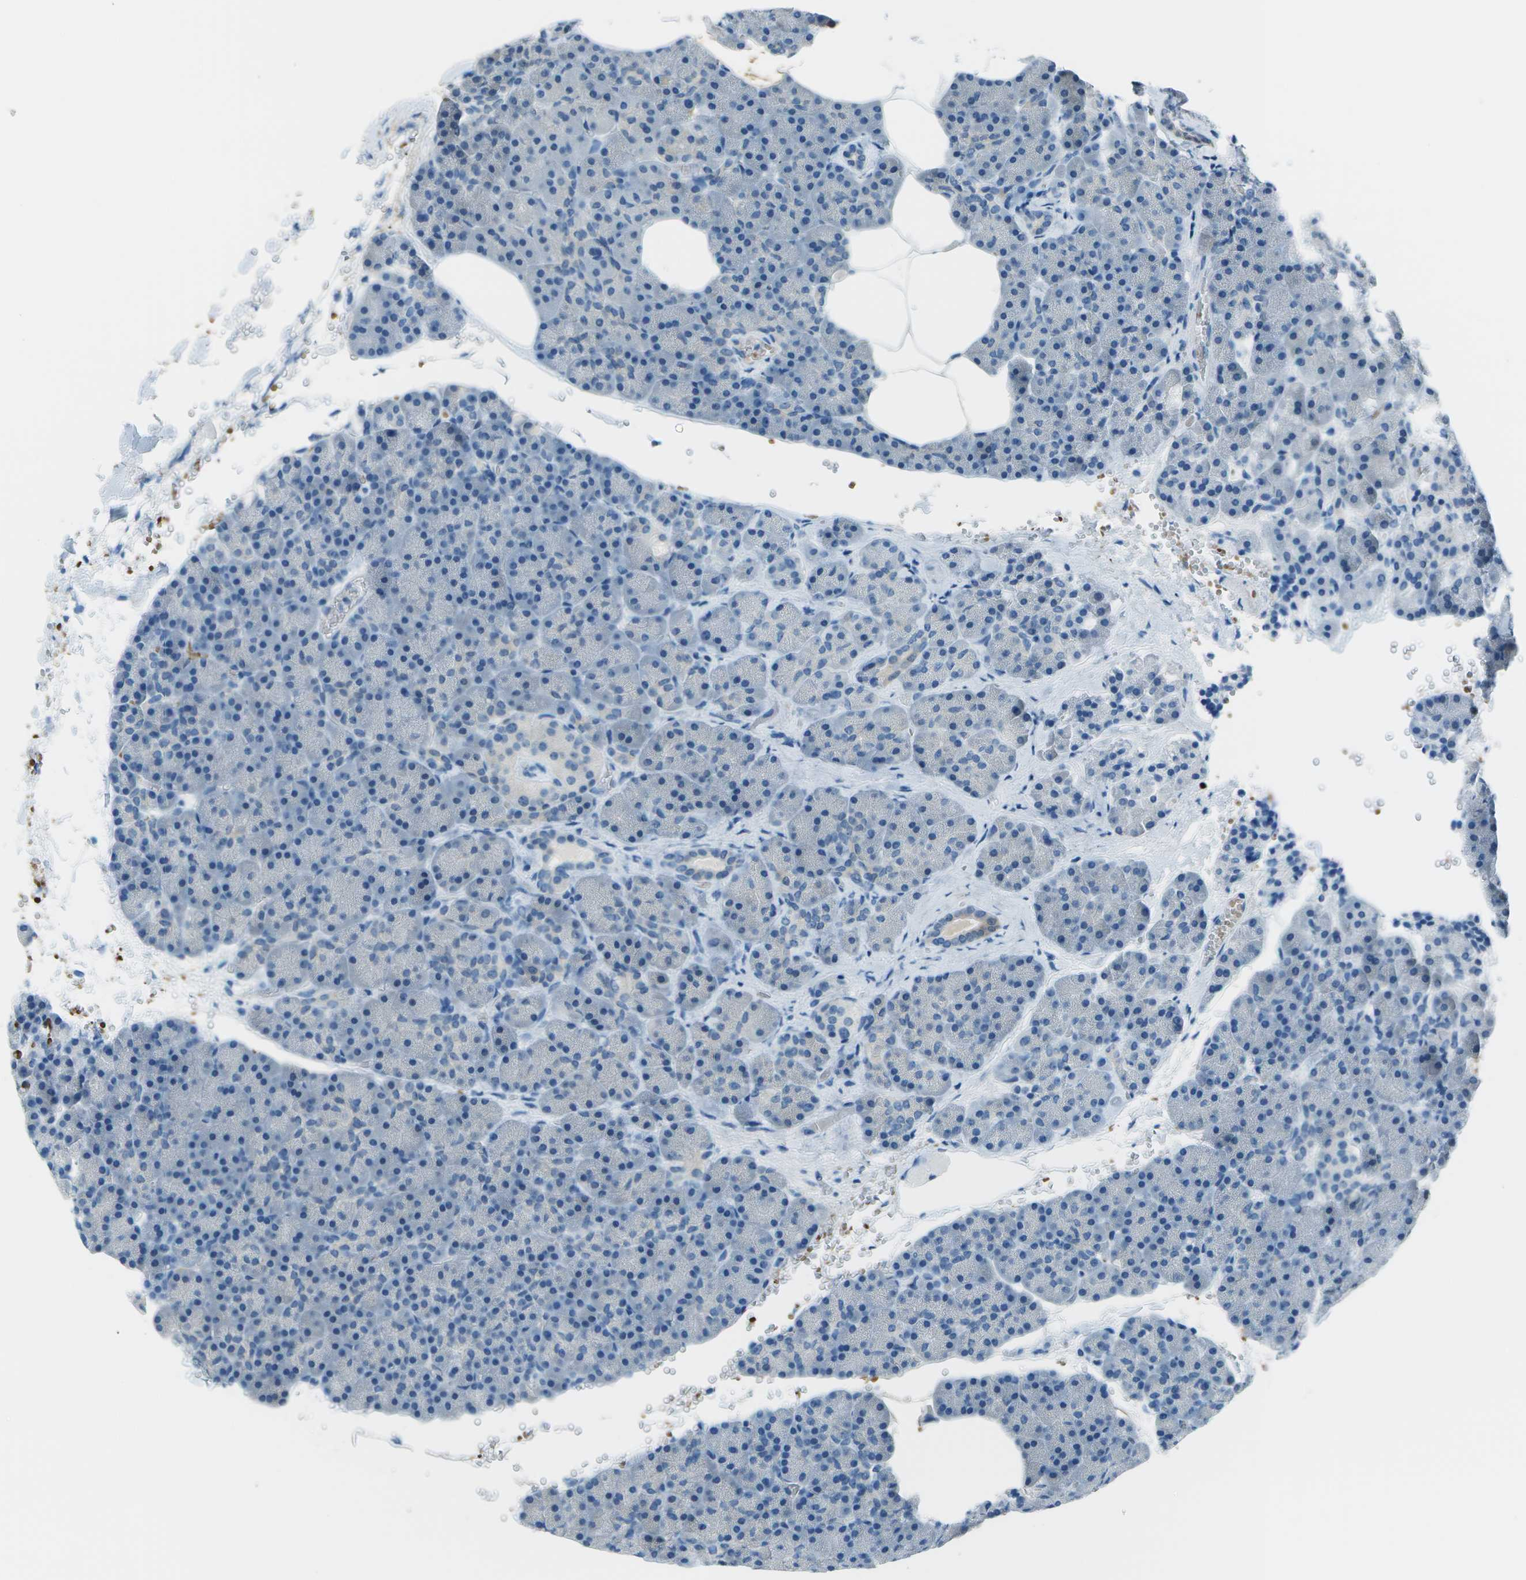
{"staining": {"intensity": "negative", "quantity": "none", "location": "none"}, "tissue": "pancreas", "cell_type": "Exocrine glandular cells", "image_type": "normal", "snomed": [{"axis": "morphology", "description": "Normal tissue, NOS"}, {"axis": "topography", "description": "Pancreas"}], "caption": "Exocrine glandular cells are negative for protein expression in normal human pancreas. (DAB immunohistochemistry (IHC) with hematoxylin counter stain).", "gene": "ASL", "patient": {"sex": "female", "age": 35}}